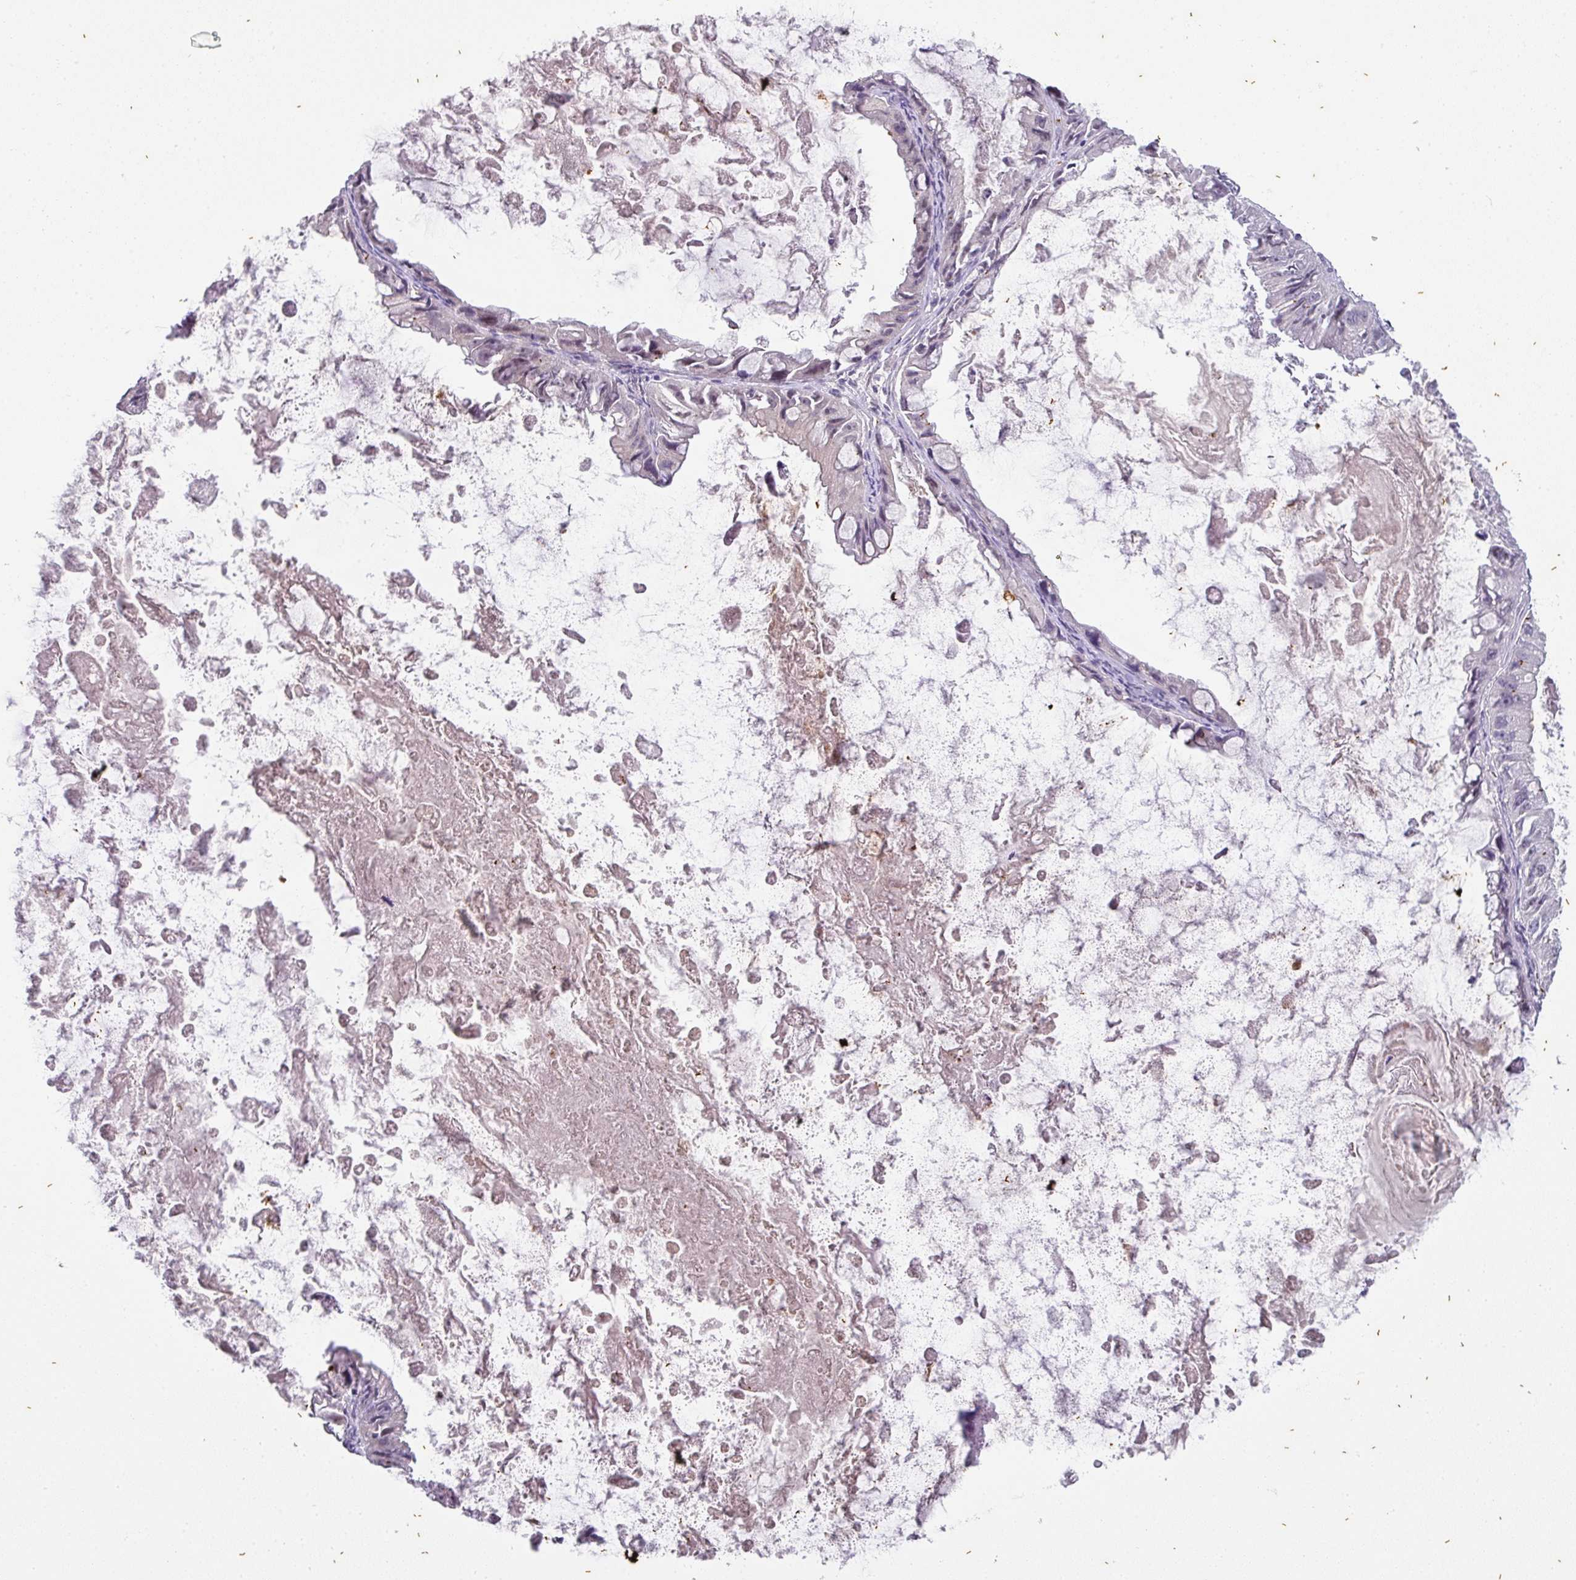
{"staining": {"intensity": "weak", "quantity": "25%-75%", "location": "cytoplasmic/membranous,nuclear"}, "tissue": "ovarian cancer", "cell_type": "Tumor cells", "image_type": "cancer", "snomed": [{"axis": "morphology", "description": "Cystadenocarcinoma, mucinous, NOS"}, {"axis": "topography", "description": "Ovary"}], "caption": "Immunohistochemistry (DAB) staining of human ovarian cancer (mucinous cystadenocarcinoma) exhibits weak cytoplasmic/membranous and nuclear protein staining in approximately 25%-75% of tumor cells. The staining was performed using DAB to visualize the protein expression in brown, while the nuclei were stained in blue with hematoxylin (Magnification: 20x).", "gene": "OR52N1", "patient": {"sex": "female", "age": 61}}